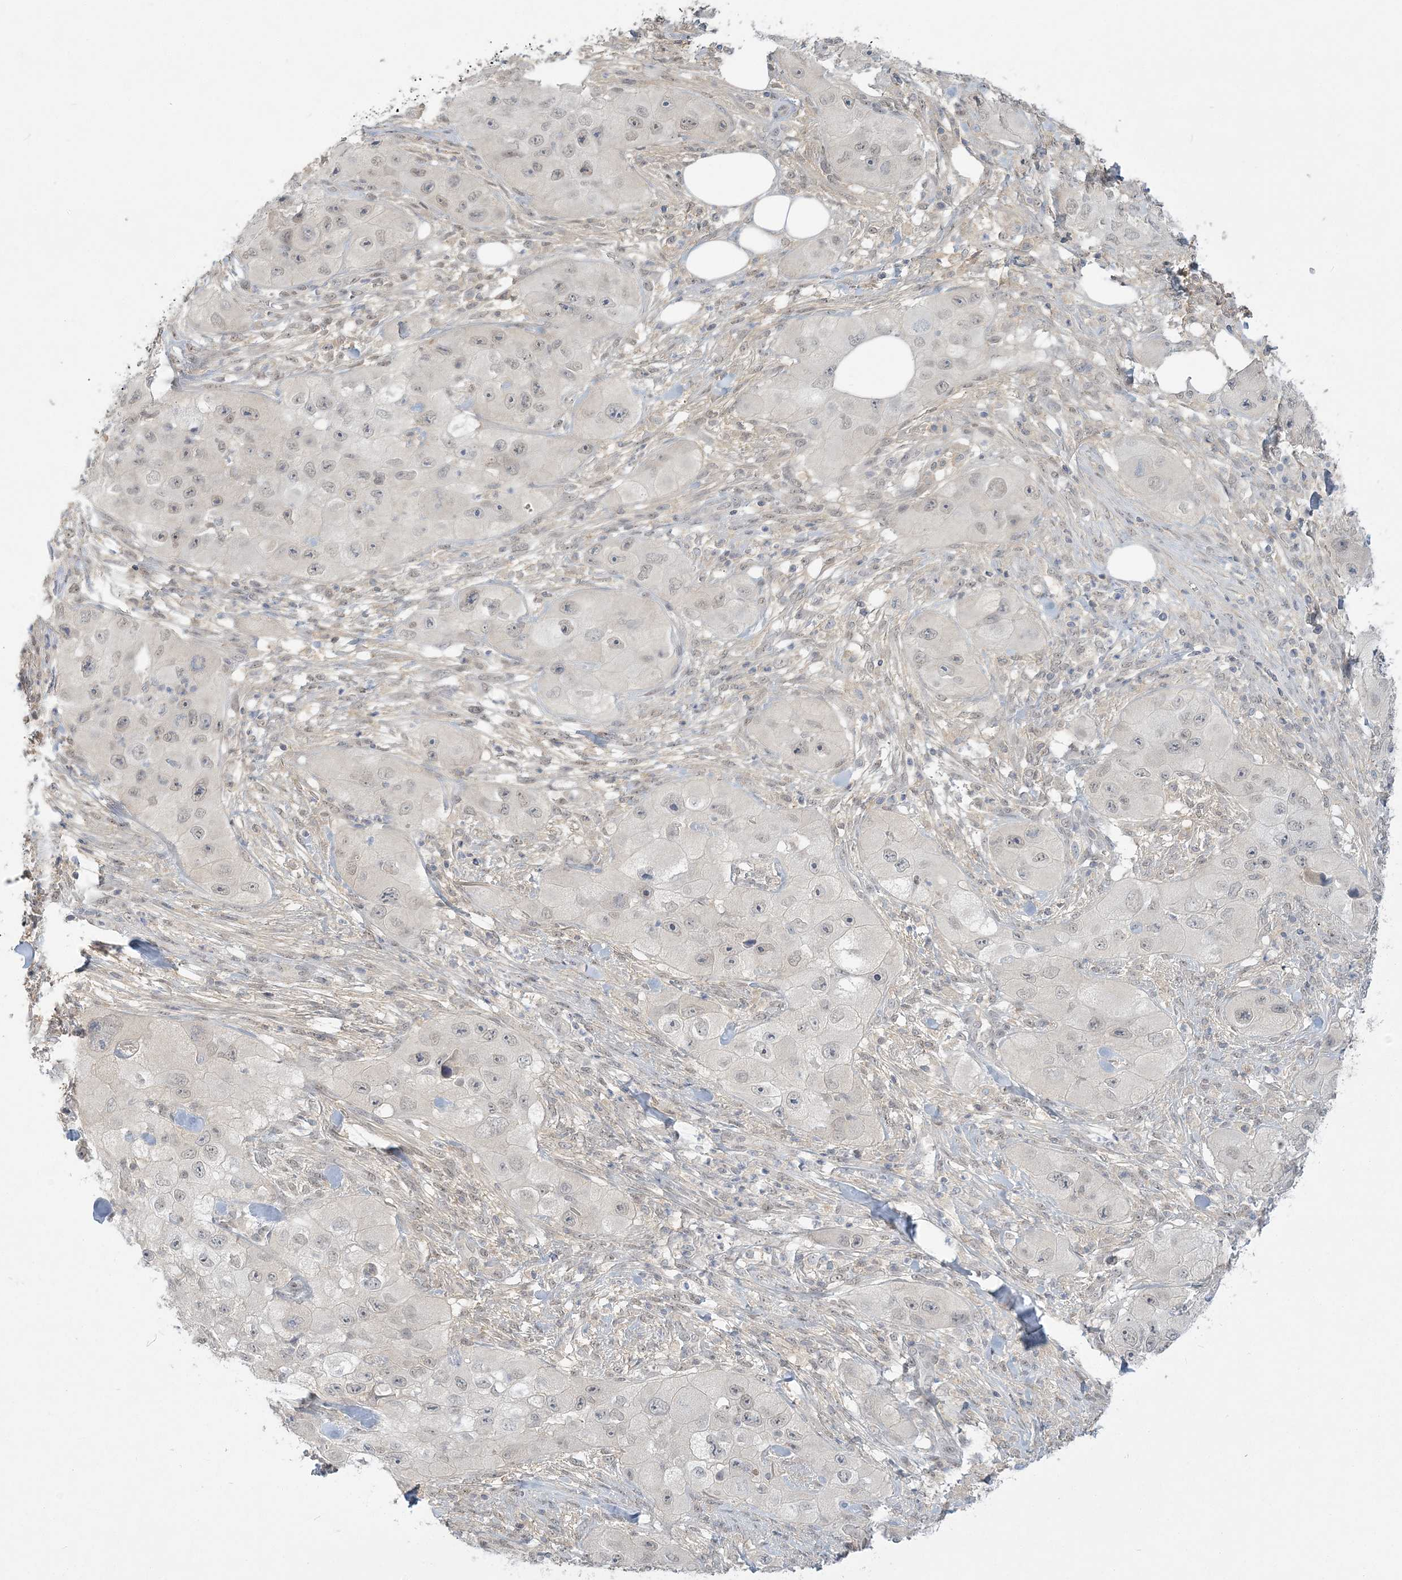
{"staining": {"intensity": "weak", "quantity": "<25%", "location": "nuclear"}, "tissue": "skin cancer", "cell_type": "Tumor cells", "image_type": "cancer", "snomed": [{"axis": "morphology", "description": "Squamous cell carcinoma, NOS"}, {"axis": "topography", "description": "Skin"}, {"axis": "topography", "description": "Subcutis"}], "caption": "Protein analysis of skin squamous cell carcinoma exhibits no significant expression in tumor cells.", "gene": "ANKS1A", "patient": {"sex": "male", "age": 73}}